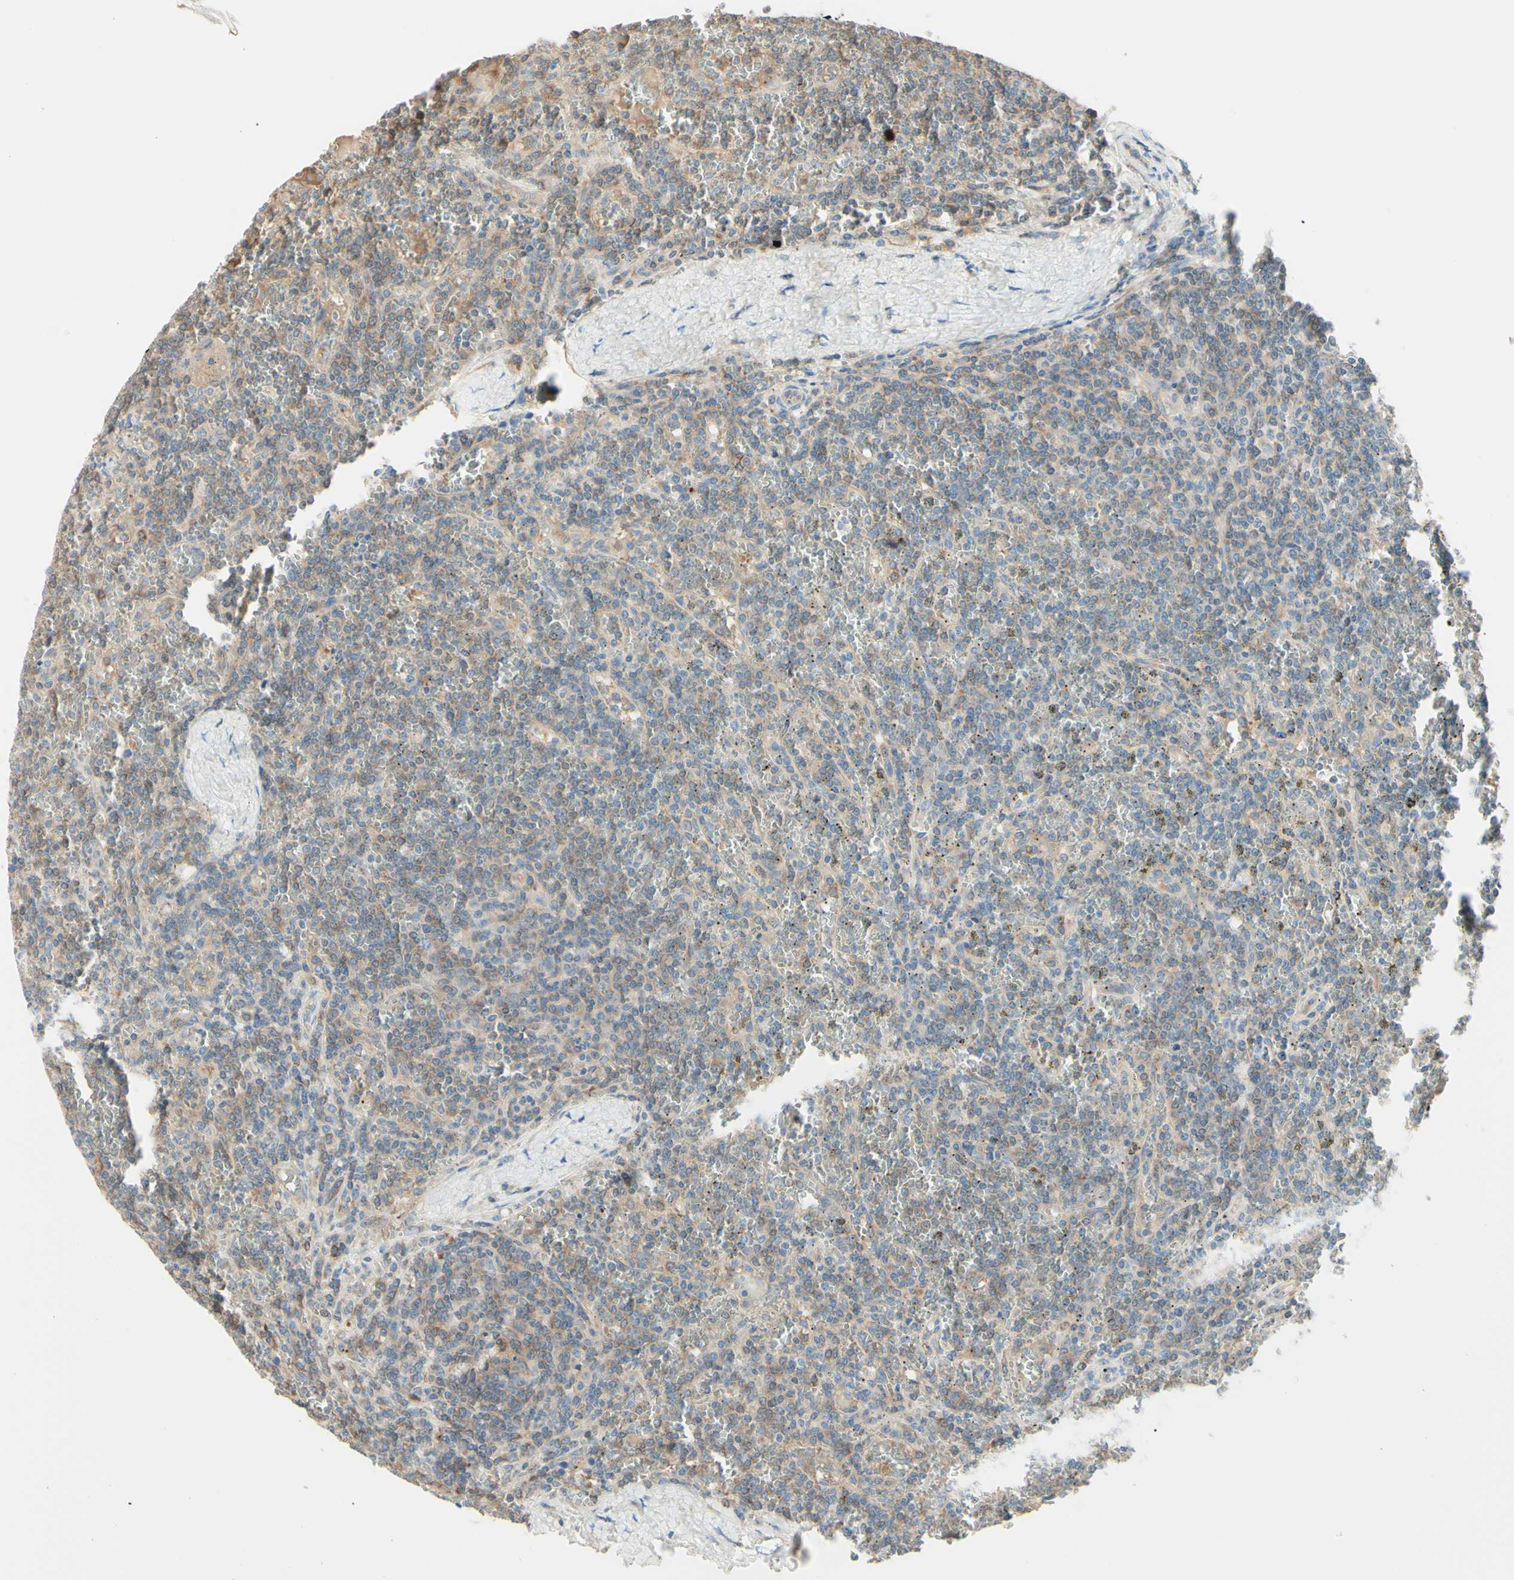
{"staining": {"intensity": "weak", "quantity": ">75%", "location": "cytoplasmic/membranous"}, "tissue": "lymphoma", "cell_type": "Tumor cells", "image_type": "cancer", "snomed": [{"axis": "morphology", "description": "Malignant lymphoma, non-Hodgkin's type, Low grade"}, {"axis": "topography", "description": "Spleen"}], "caption": "Protein analysis of low-grade malignant lymphoma, non-Hodgkin's type tissue reveals weak cytoplasmic/membranous staining in approximately >75% of tumor cells.", "gene": "MTM1", "patient": {"sex": "female", "age": 19}}